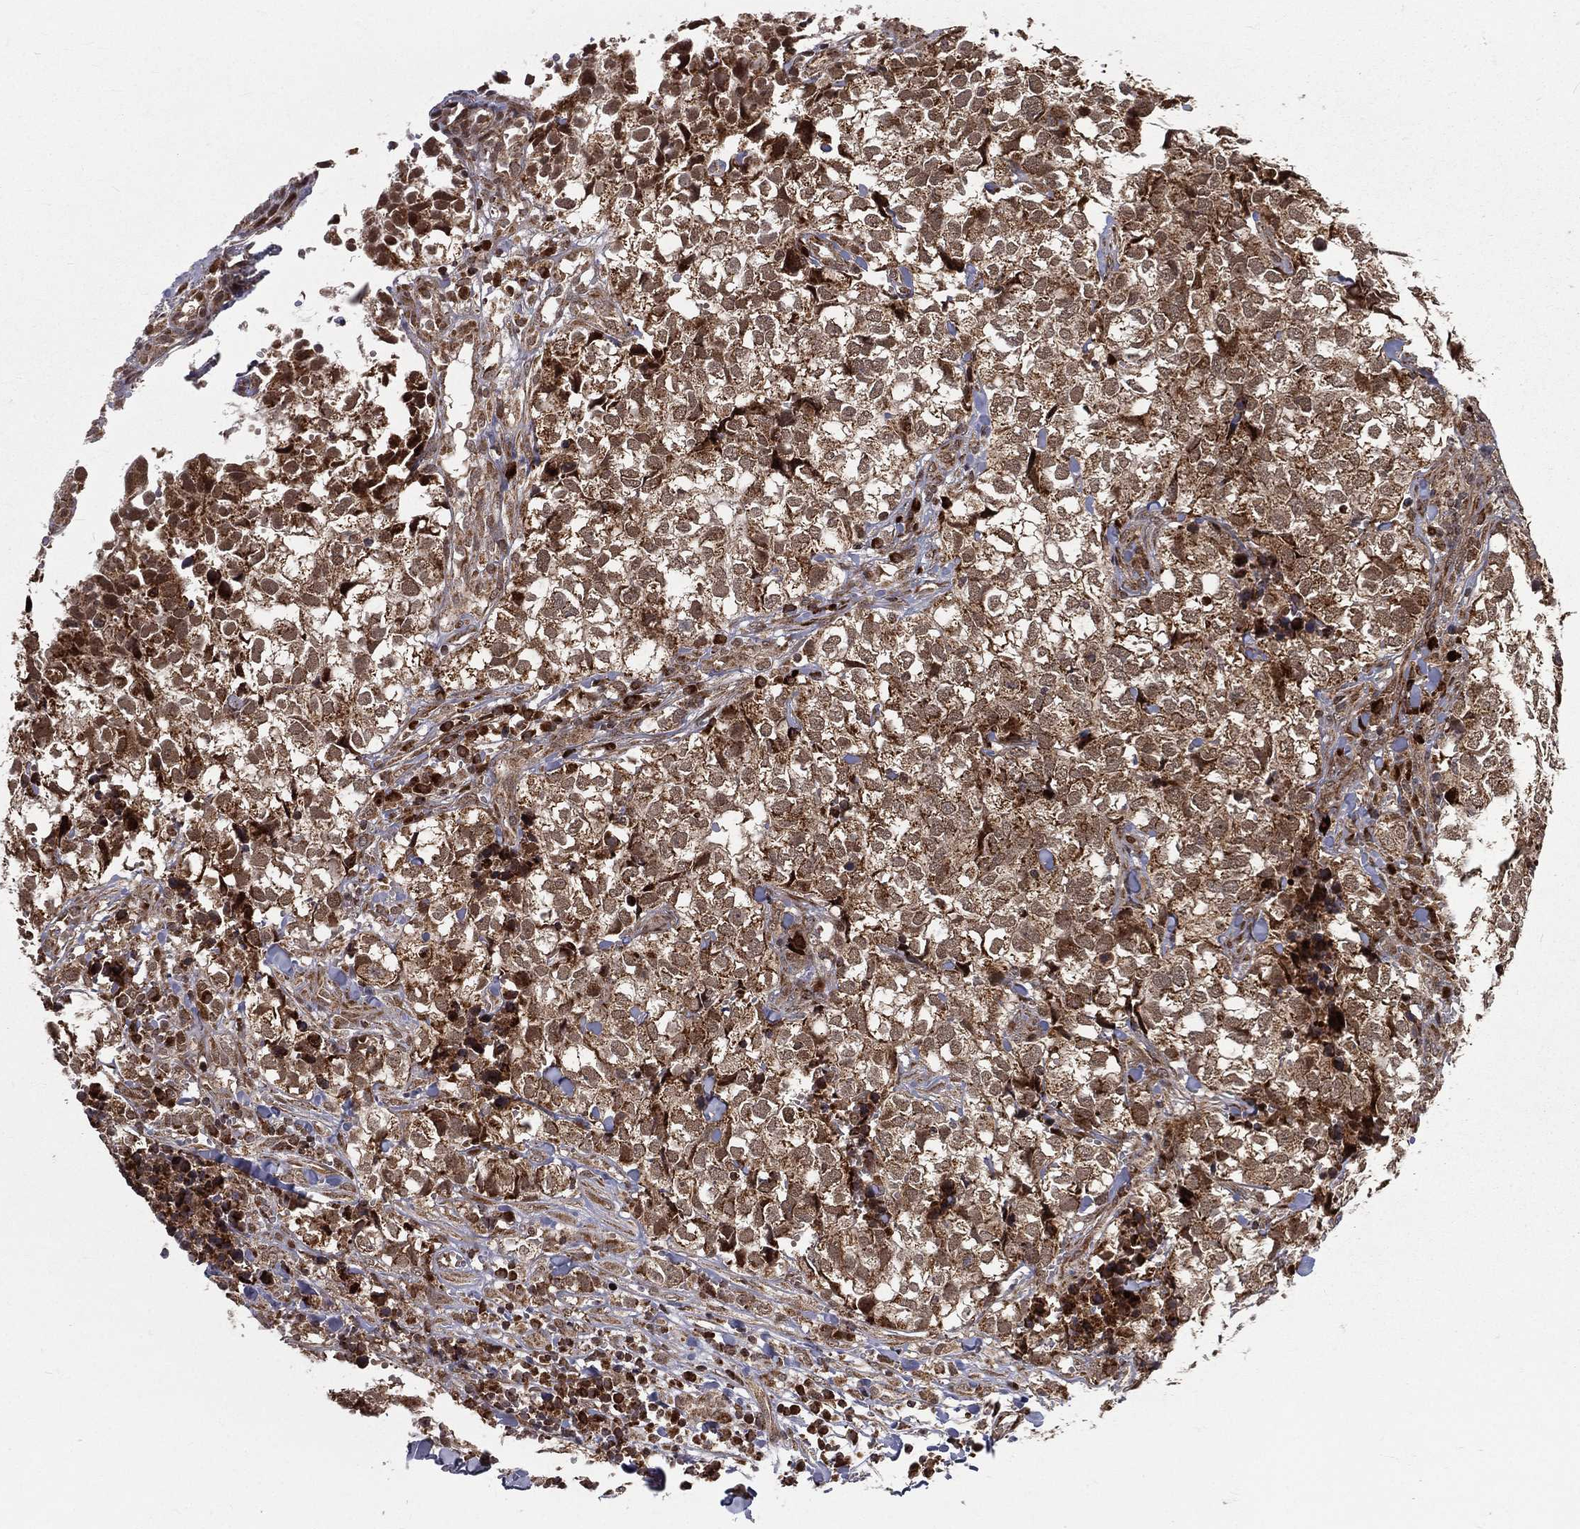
{"staining": {"intensity": "moderate", "quantity": ">75%", "location": "cytoplasmic/membranous"}, "tissue": "breast cancer", "cell_type": "Tumor cells", "image_type": "cancer", "snomed": [{"axis": "morphology", "description": "Duct carcinoma"}, {"axis": "topography", "description": "Breast"}], "caption": "Breast intraductal carcinoma stained for a protein shows moderate cytoplasmic/membranous positivity in tumor cells.", "gene": "MDM2", "patient": {"sex": "female", "age": 30}}